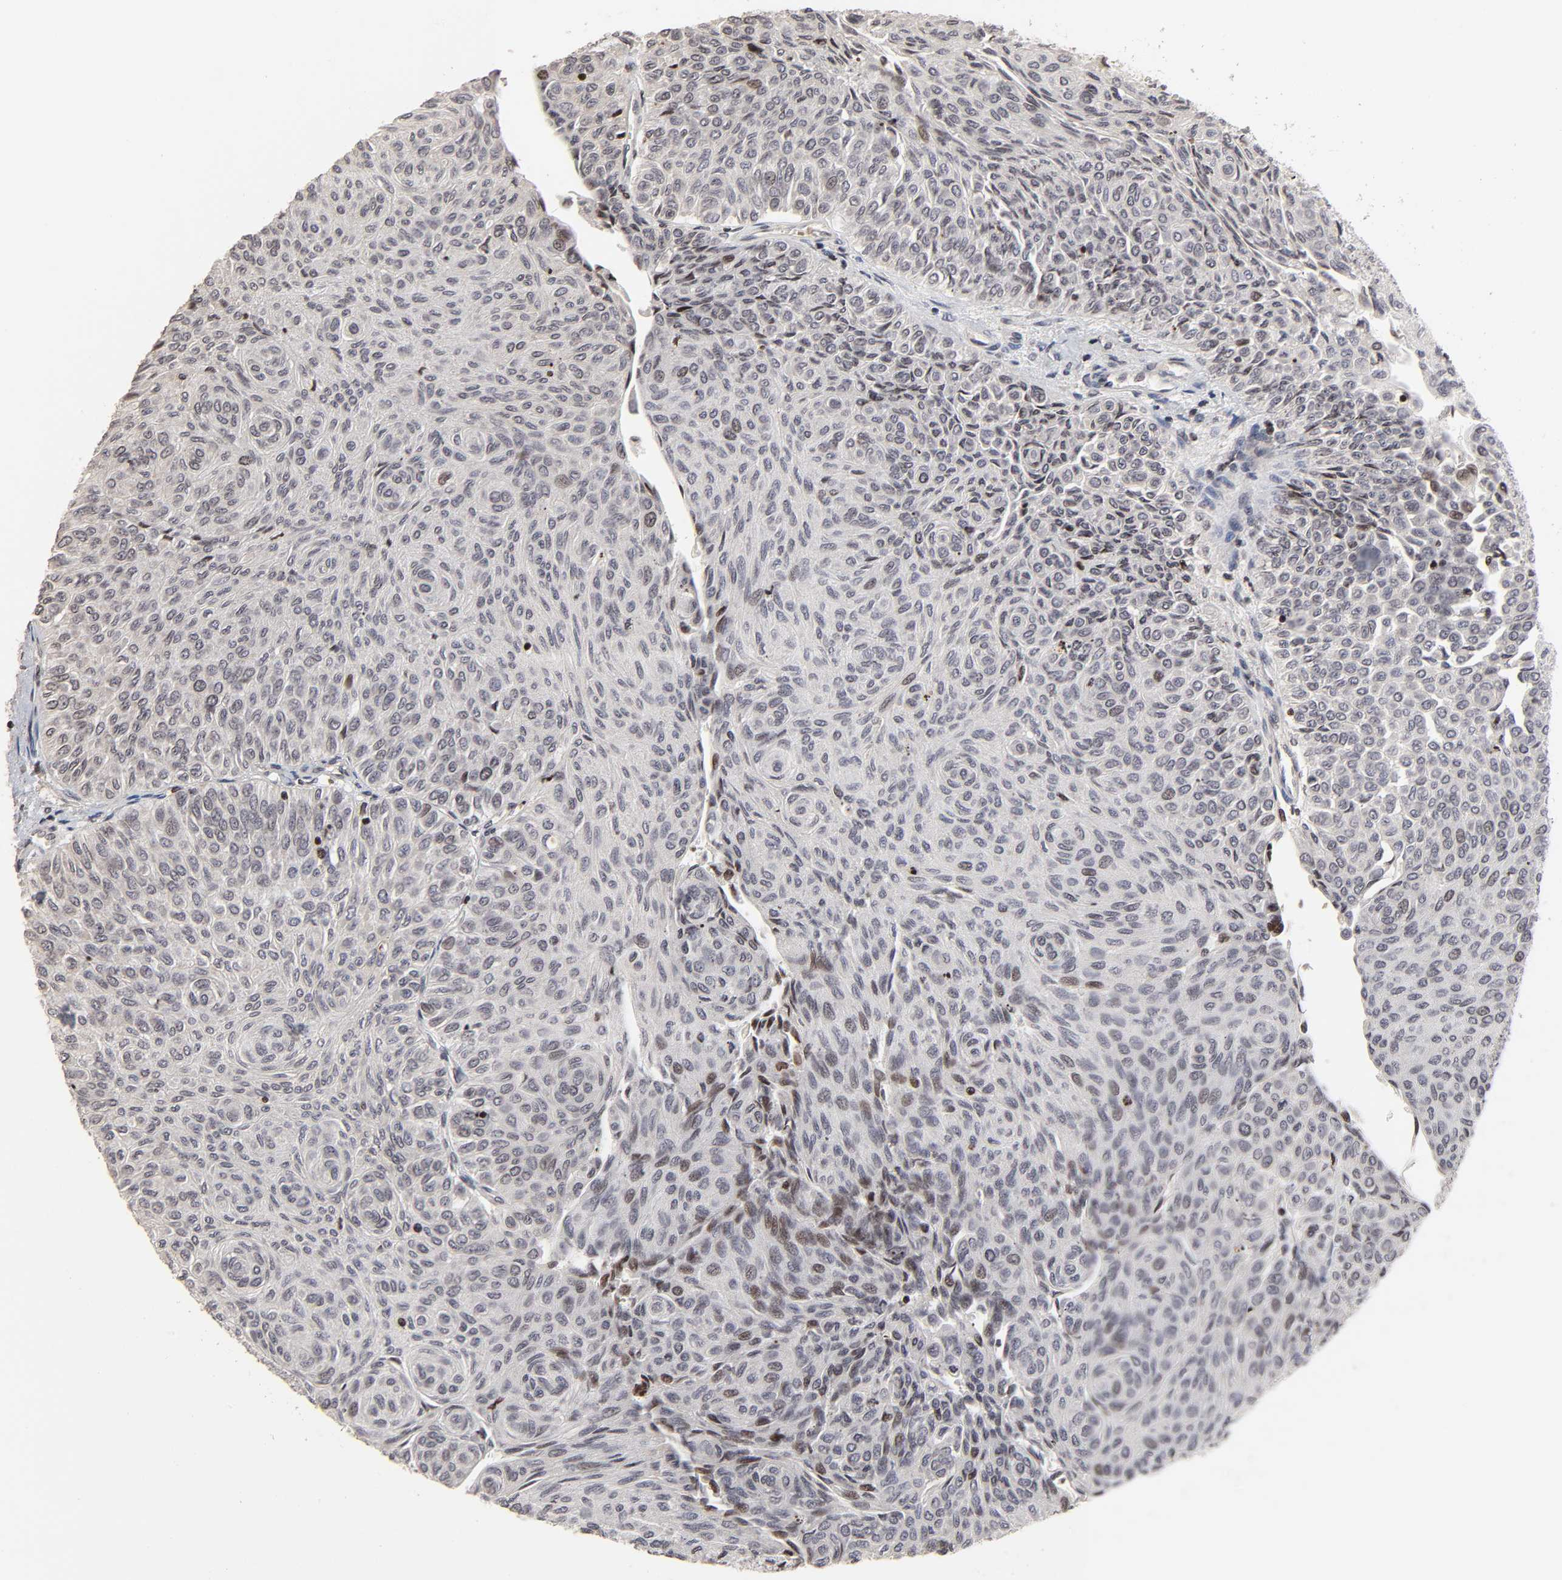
{"staining": {"intensity": "negative", "quantity": "none", "location": "none"}, "tissue": "urothelial cancer", "cell_type": "Tumor cells", "image_type": "cancer", "snomed": [{"axis": "morphology", "description": "Urothelial carcinoma, Low grade"}, {"axis": "topography", "description": "Urinary bladder"}], "caption": "Photomicrograph shows no significant protein positivity in tumor cells of low-grade urothelial carcinoma. (DAB (3,3'-diaminobenzidine) immunohistochemistry (IHC) visualized using brightfield microscopy, high magnification).", "gene": "ZNF473", "patient": {"sex": "male", "age": 78}}